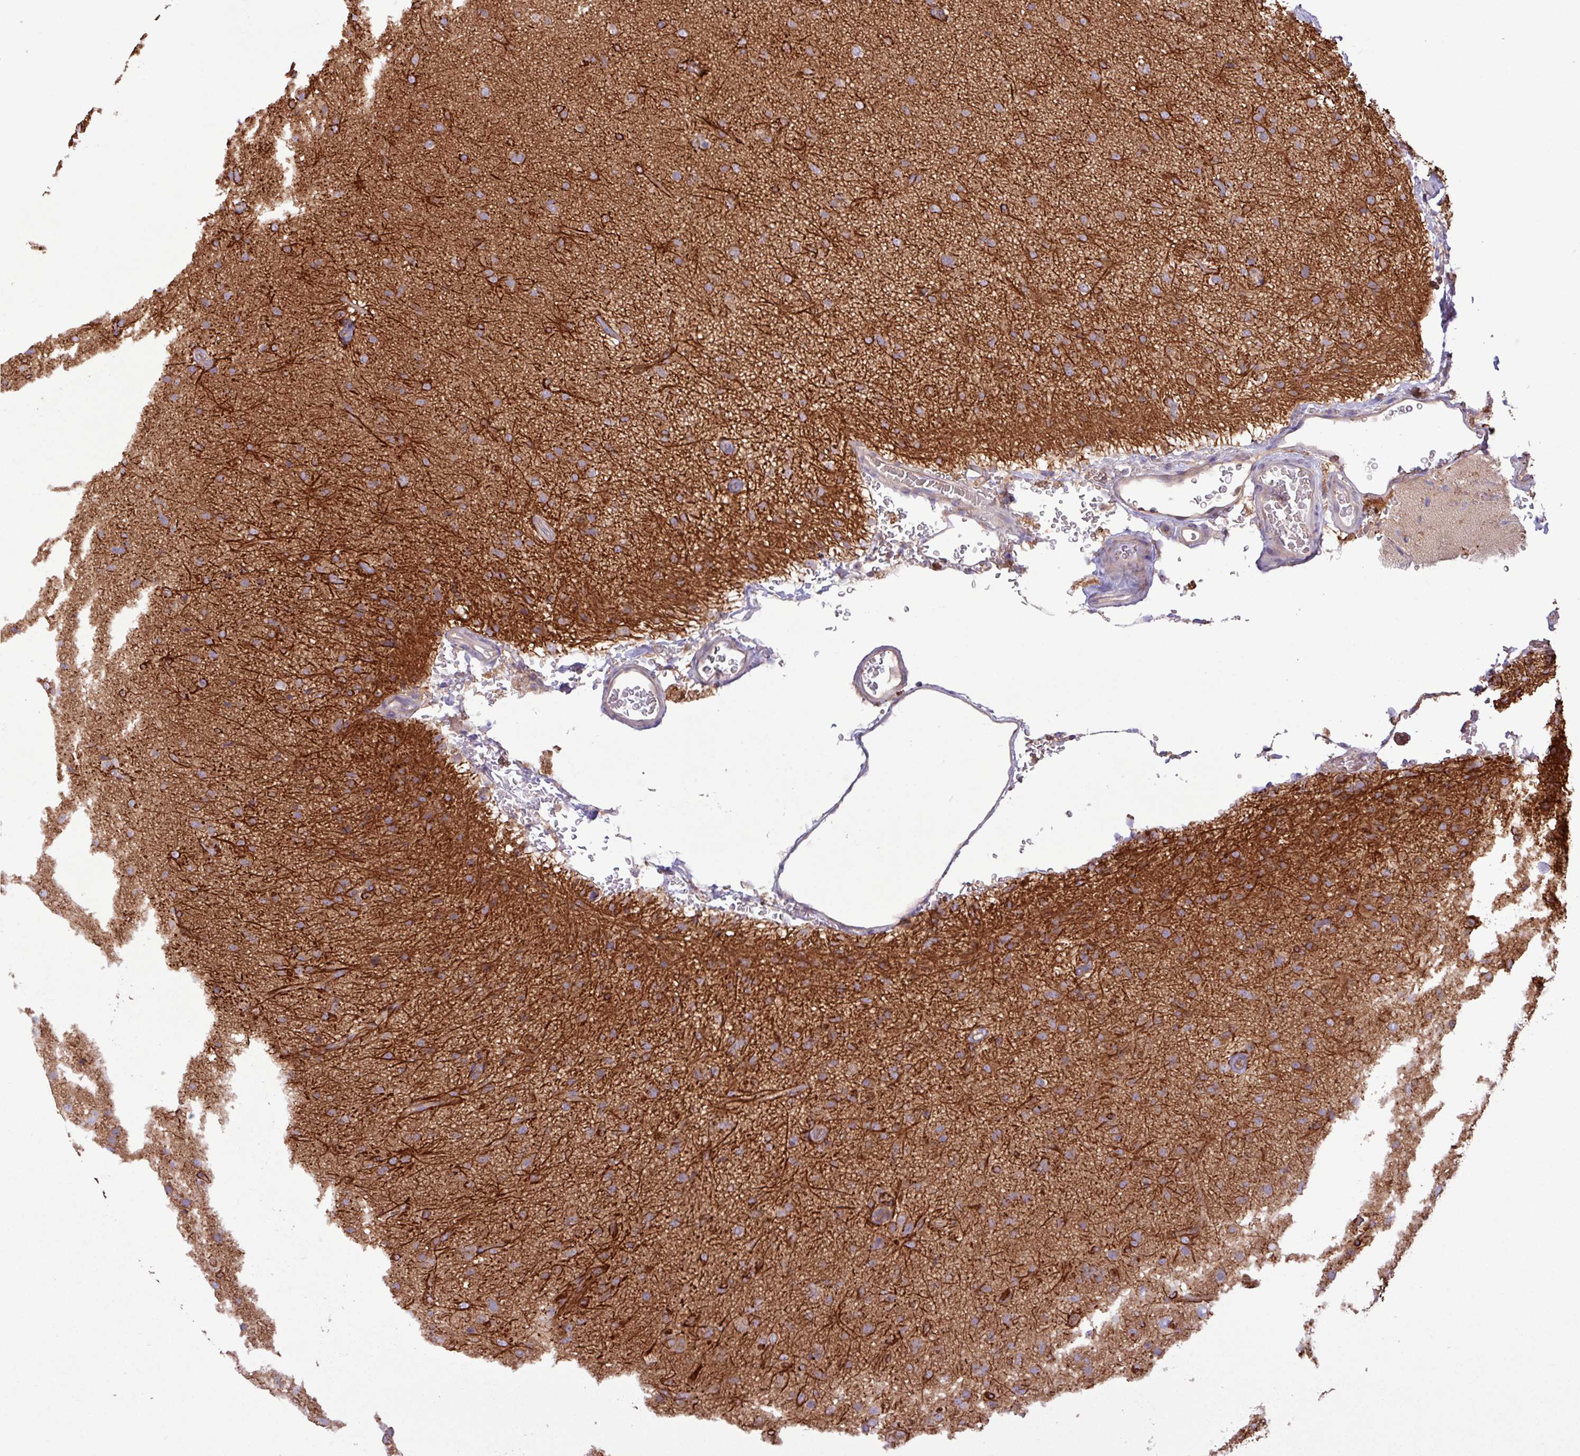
{"staining": {"intensity": "moderate", "quantity": "25%-75%", "location": "cytoplasmic/membranous"}, "tissue": "glioma", "cell_type": "Tumor cells", "image_type": "cancer", "snomed": [{"axis": "morphology", "description": "Glioma, malignant, Low grade"}, {"axis": "topography", "description": "Brain"}], "caption": "Immunohistochemistry of malignant glioma (low-grade) demonstrates medium levels of moderate cytoplasmic/membranous staining in approximately 25%-75% of tumor cells.", "gene": "RAB19", "patient": {"sex": "male", "age": 65}}